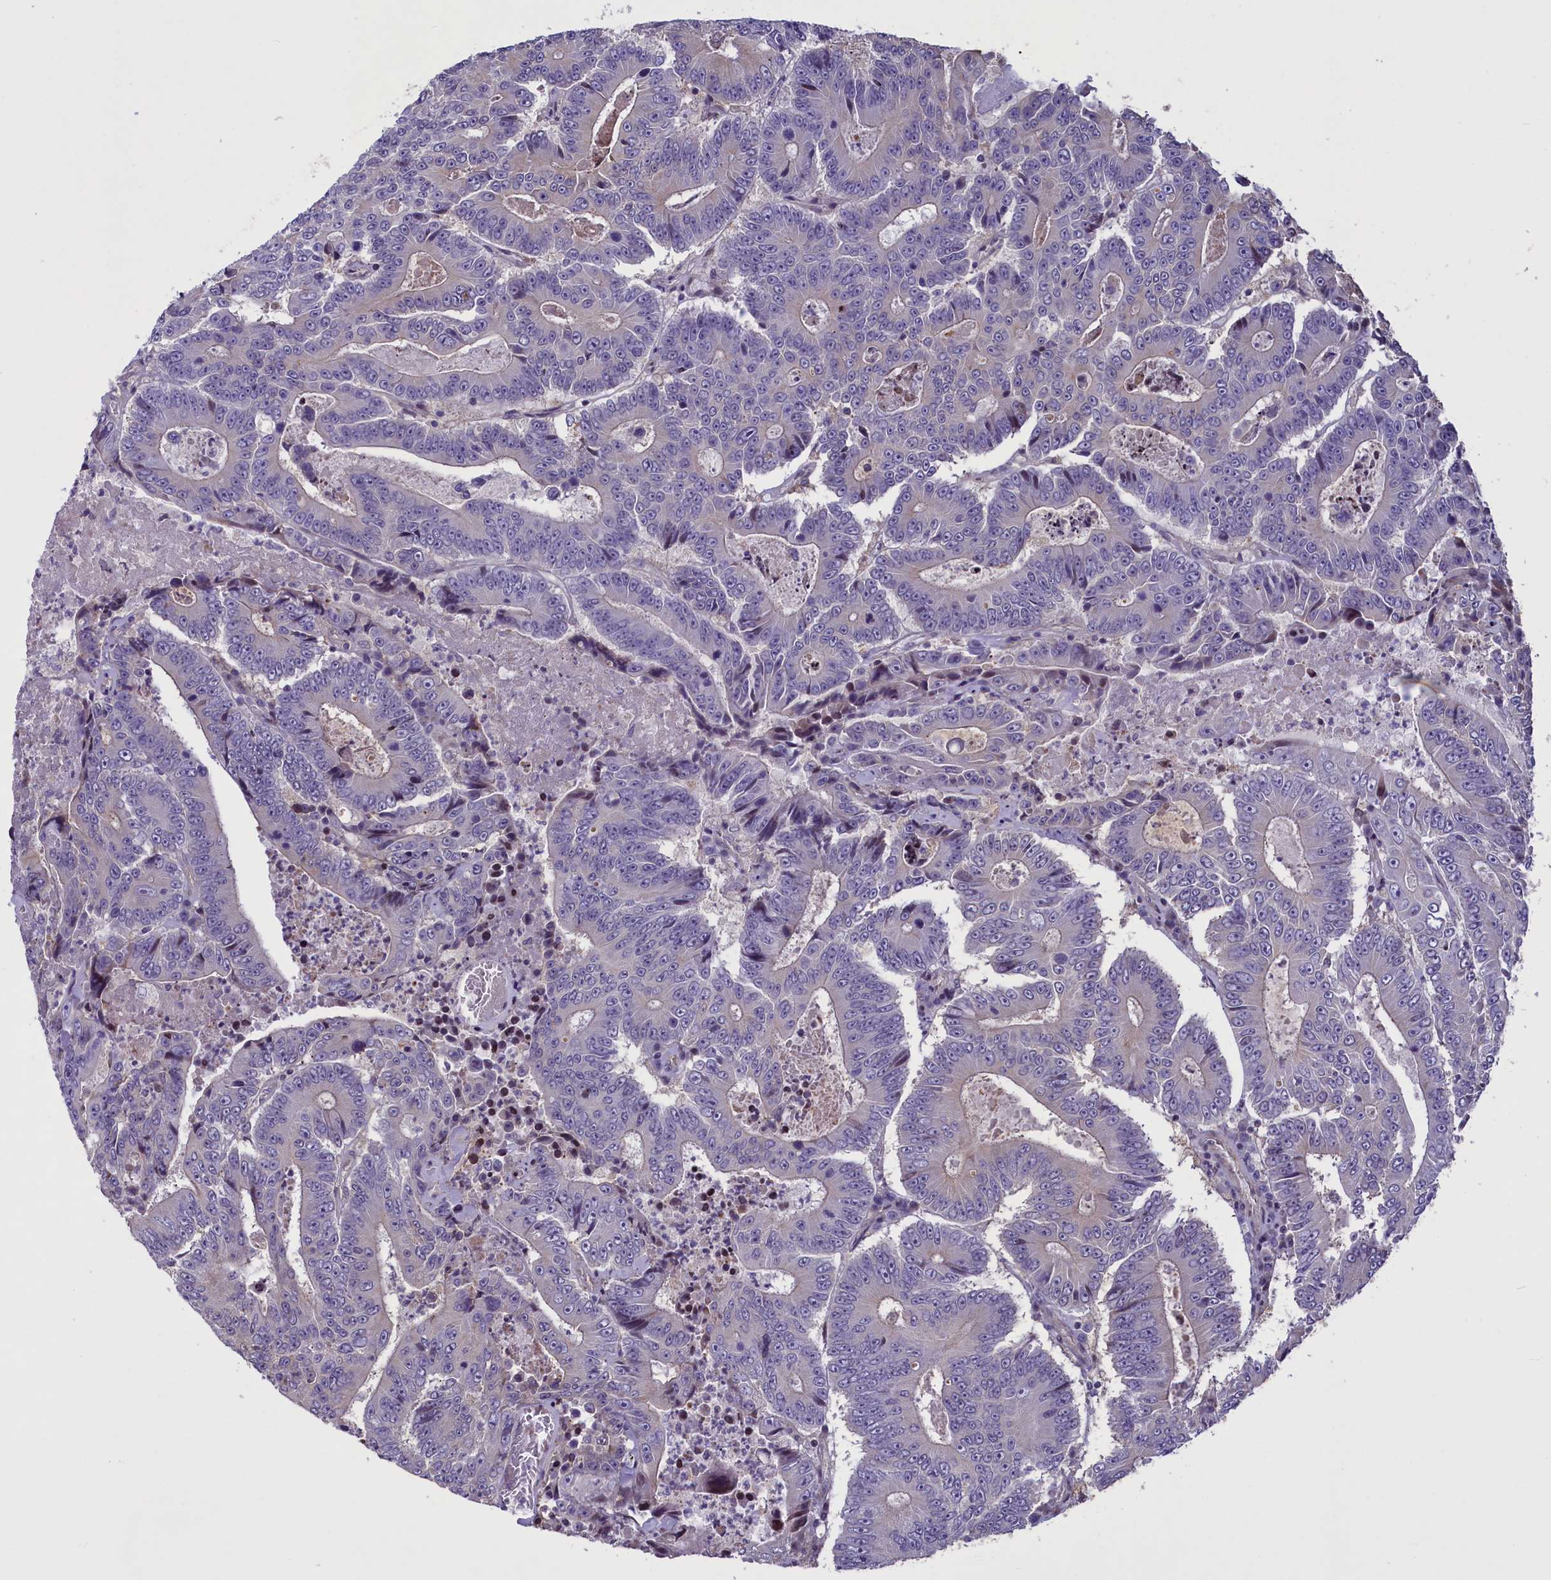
{"staining": {"intensity": "negative", "quantity": "none", "location": "none"}, "tissue": "colorectal cancer", "cell_type": "Tumor cells", "image_type": "cancer", "snomed": [{"axis": "morphology", "description": "Adenocarcinoma, NOS"}, {"axis": "topography", "description": "Colon"}], "caption": "Image shows no protein staining in tumor cells of colorectal cancer tissue. (DAB immunohistochemistry visualized using brightfield microscopy, high magnification).", "gene": "MAN2C1", "patient": {"sex": "male", "age": 83}}